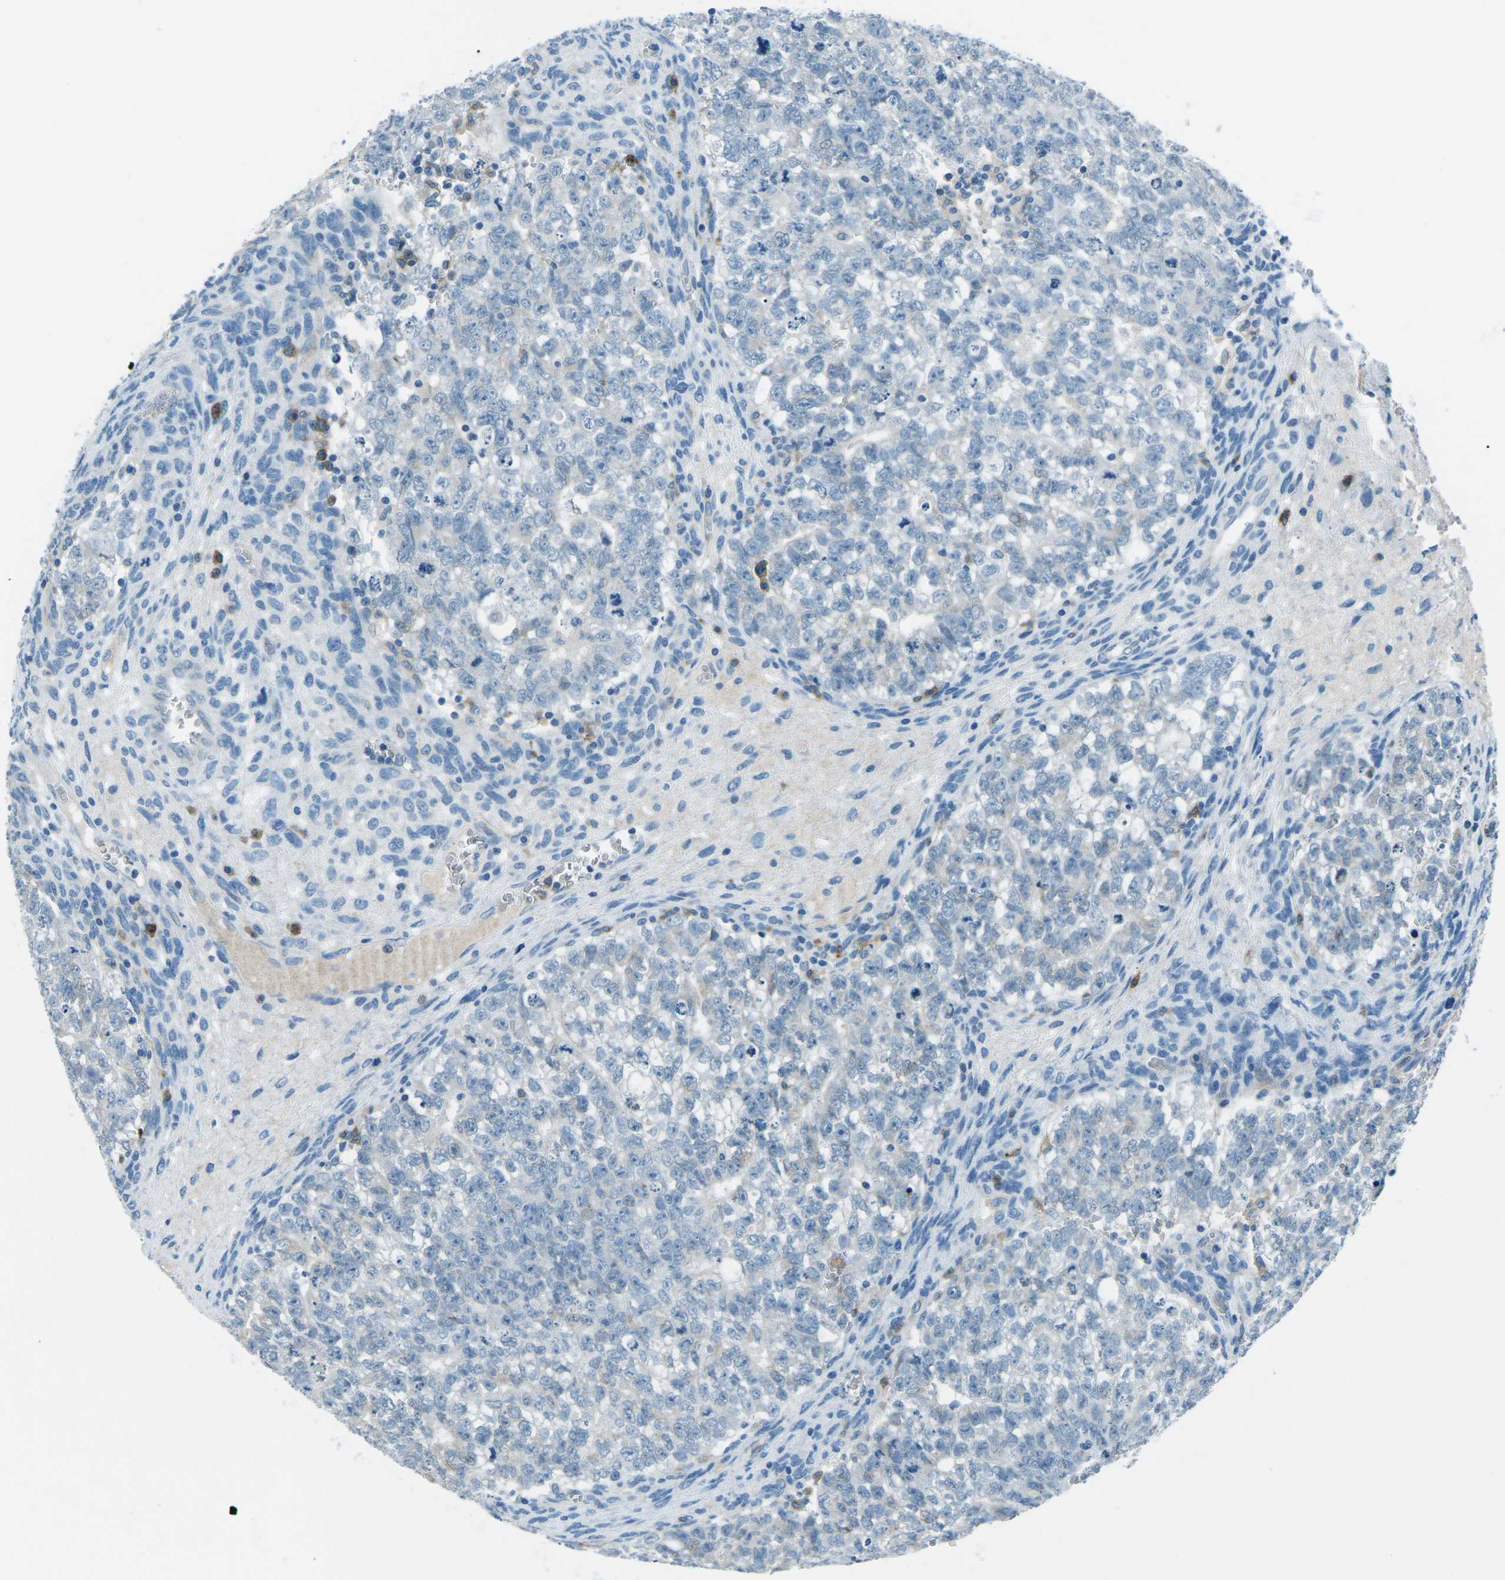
{"staining": {"intensity": "negative", "quantity": "none", "location": "none"}, "tissue": "testis cancer", "cell_type": "Tumor cells", "image_type": "cancer", "snomed": [{"axis": "morphology", "description": "Seminoma, NOS"}, {"axis": "morphology", "description": "Carcinoma, Embryonal, NOS"}, {"axis": "topography", "description": "Testis"}], "caption": "A histopathology image of seminoma (testis) stained for a protein demonstrates no brown staining in tumor cells.", "gene": "CD1D", "patient": {"sex": "male", "age": 38}}